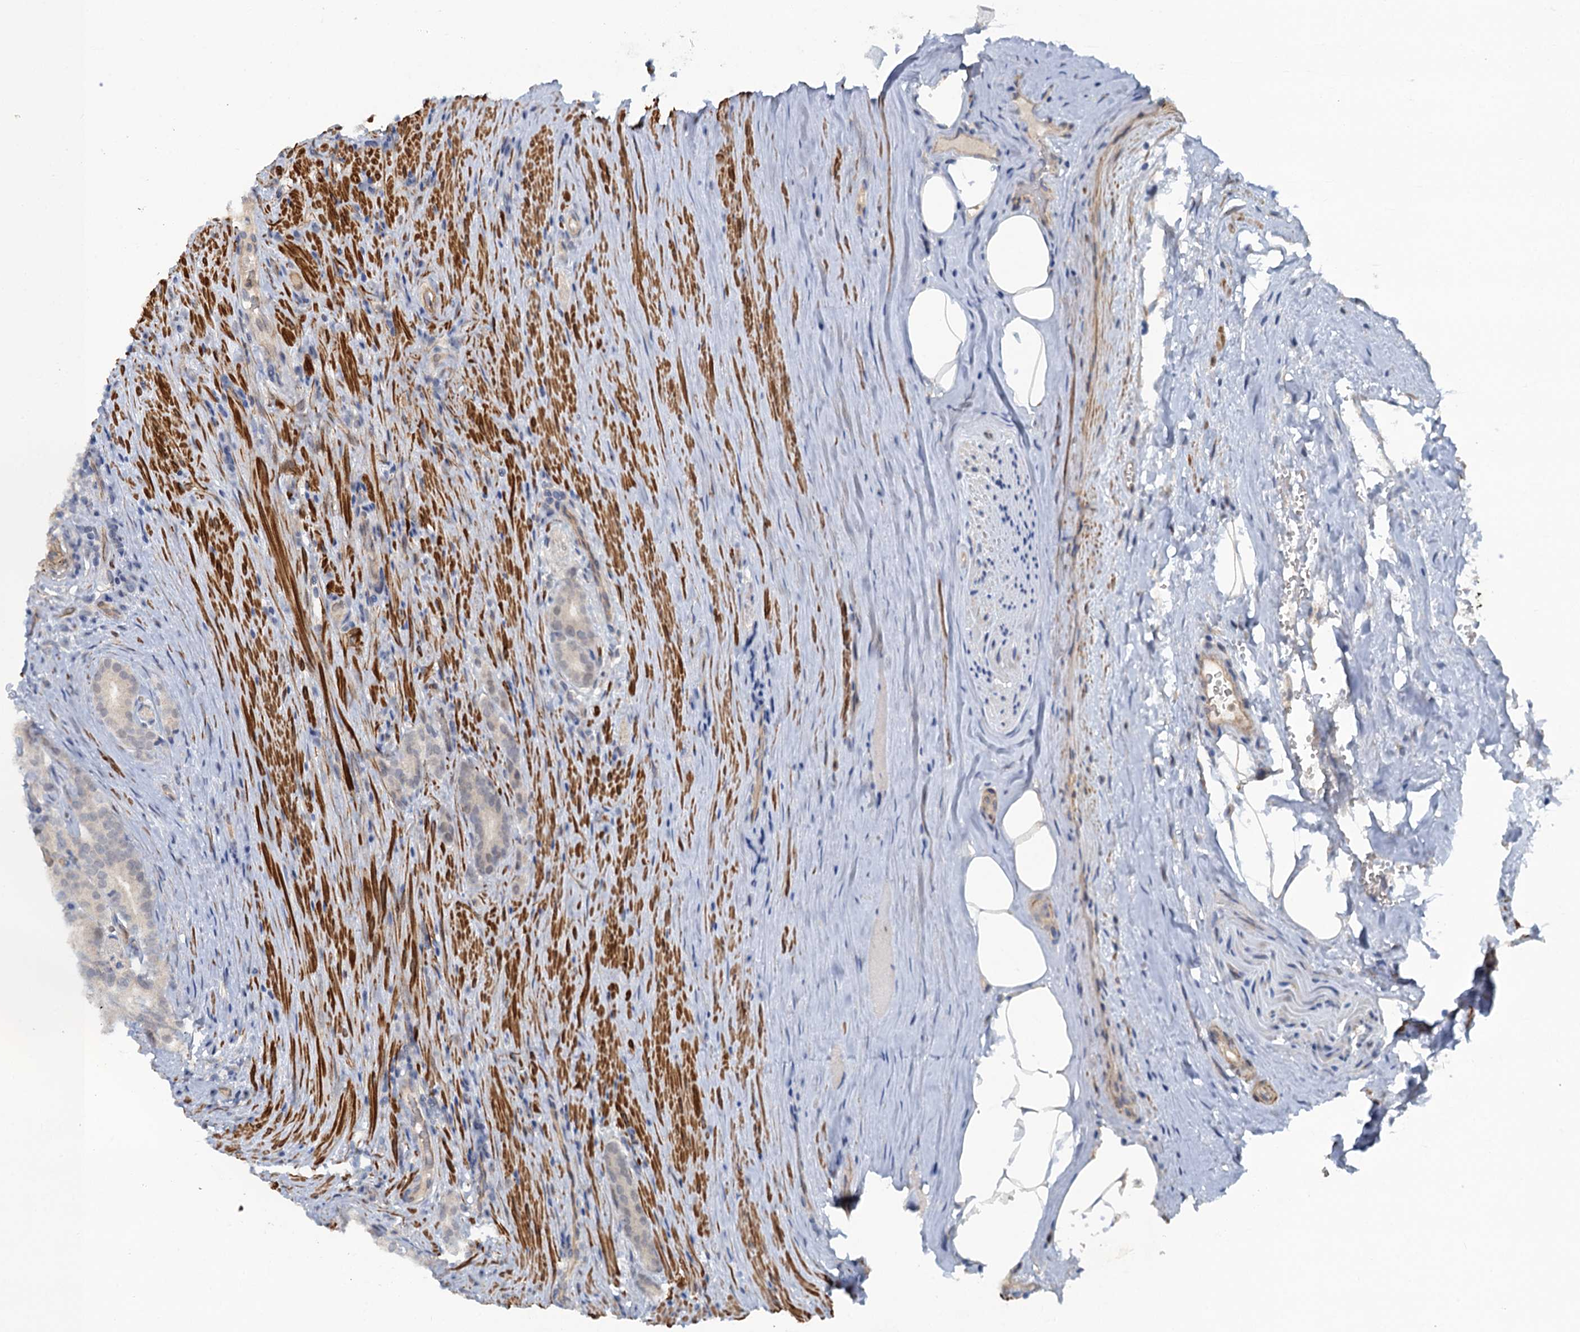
{"staining": {"intensity": "negative", "quantity": "none", "location": "none"}, "tissue": "prostate cancer", "cell_type": "Tumor cells", "image_type": "cancer", "snomed": [{"axis": "morphology", "description": "Adenocarcinoma, Low grade"}, {"axis": "topography", "description": "Prostate"}], "caption": "This is an IHC histopathology image of prostate cancer (adenocarcinoma (low-grade)). There is no positivity in tumor cells.", "gene": "MYO16", "patient": {"sex": "male", "age": 71}}